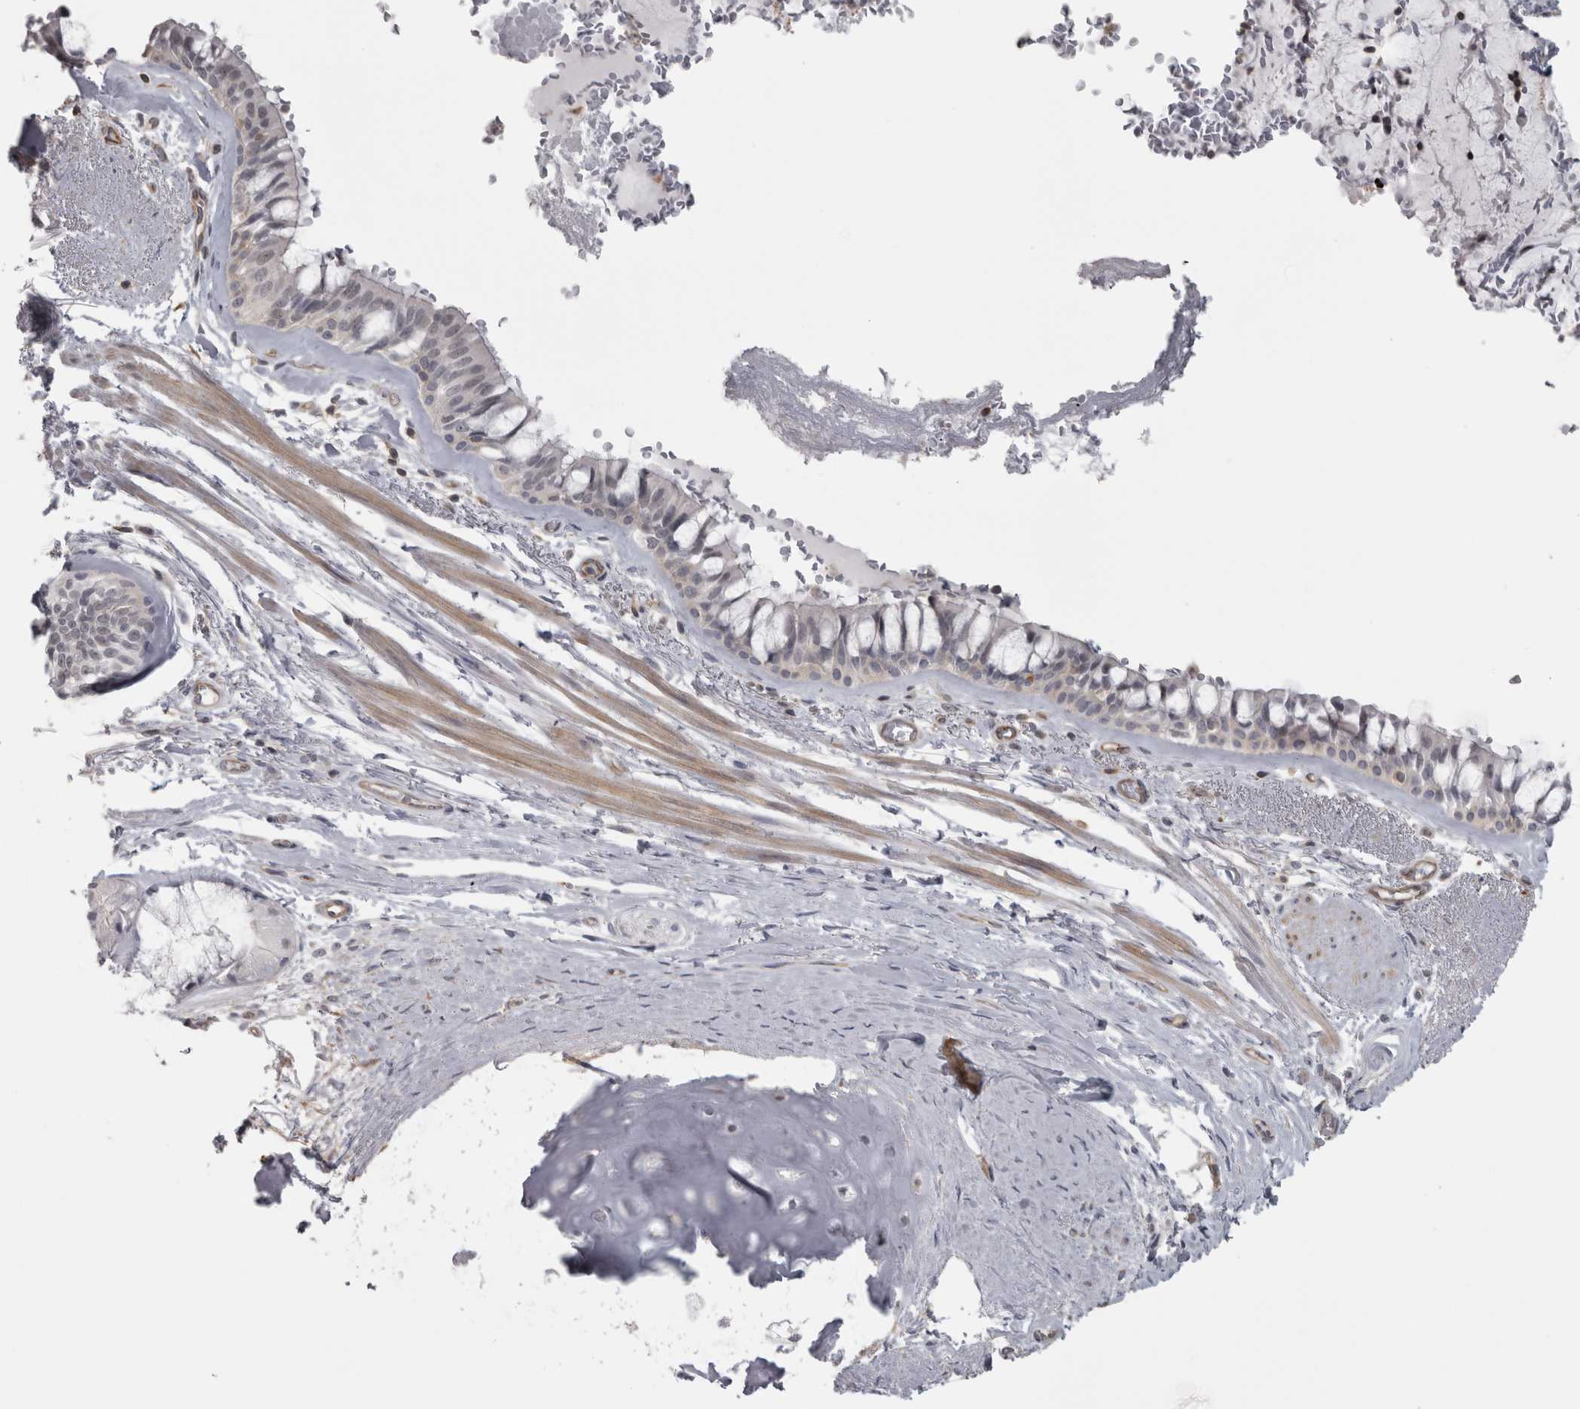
{"staining": {"intensity": "weak", "quantity": "<25%", "location": "cytoplasmic/membranous"}, "tissue": "bronchus", "cell_type": "Respiratory epithelial cells", "image_type": "normal", "snomed": [{"axis": "morphology", "description": "Normal tissue, NOS"}, {"axis": "topography", "description": "Bronchus"}], "caption": "An immunohistochemistry (IHC) image of benign bronchus is shown. There is no staining in respiratory epithelial cells of bronchus.", "gene": "PPP1R12B", "patient": {"sex": "male", "age": 66}}